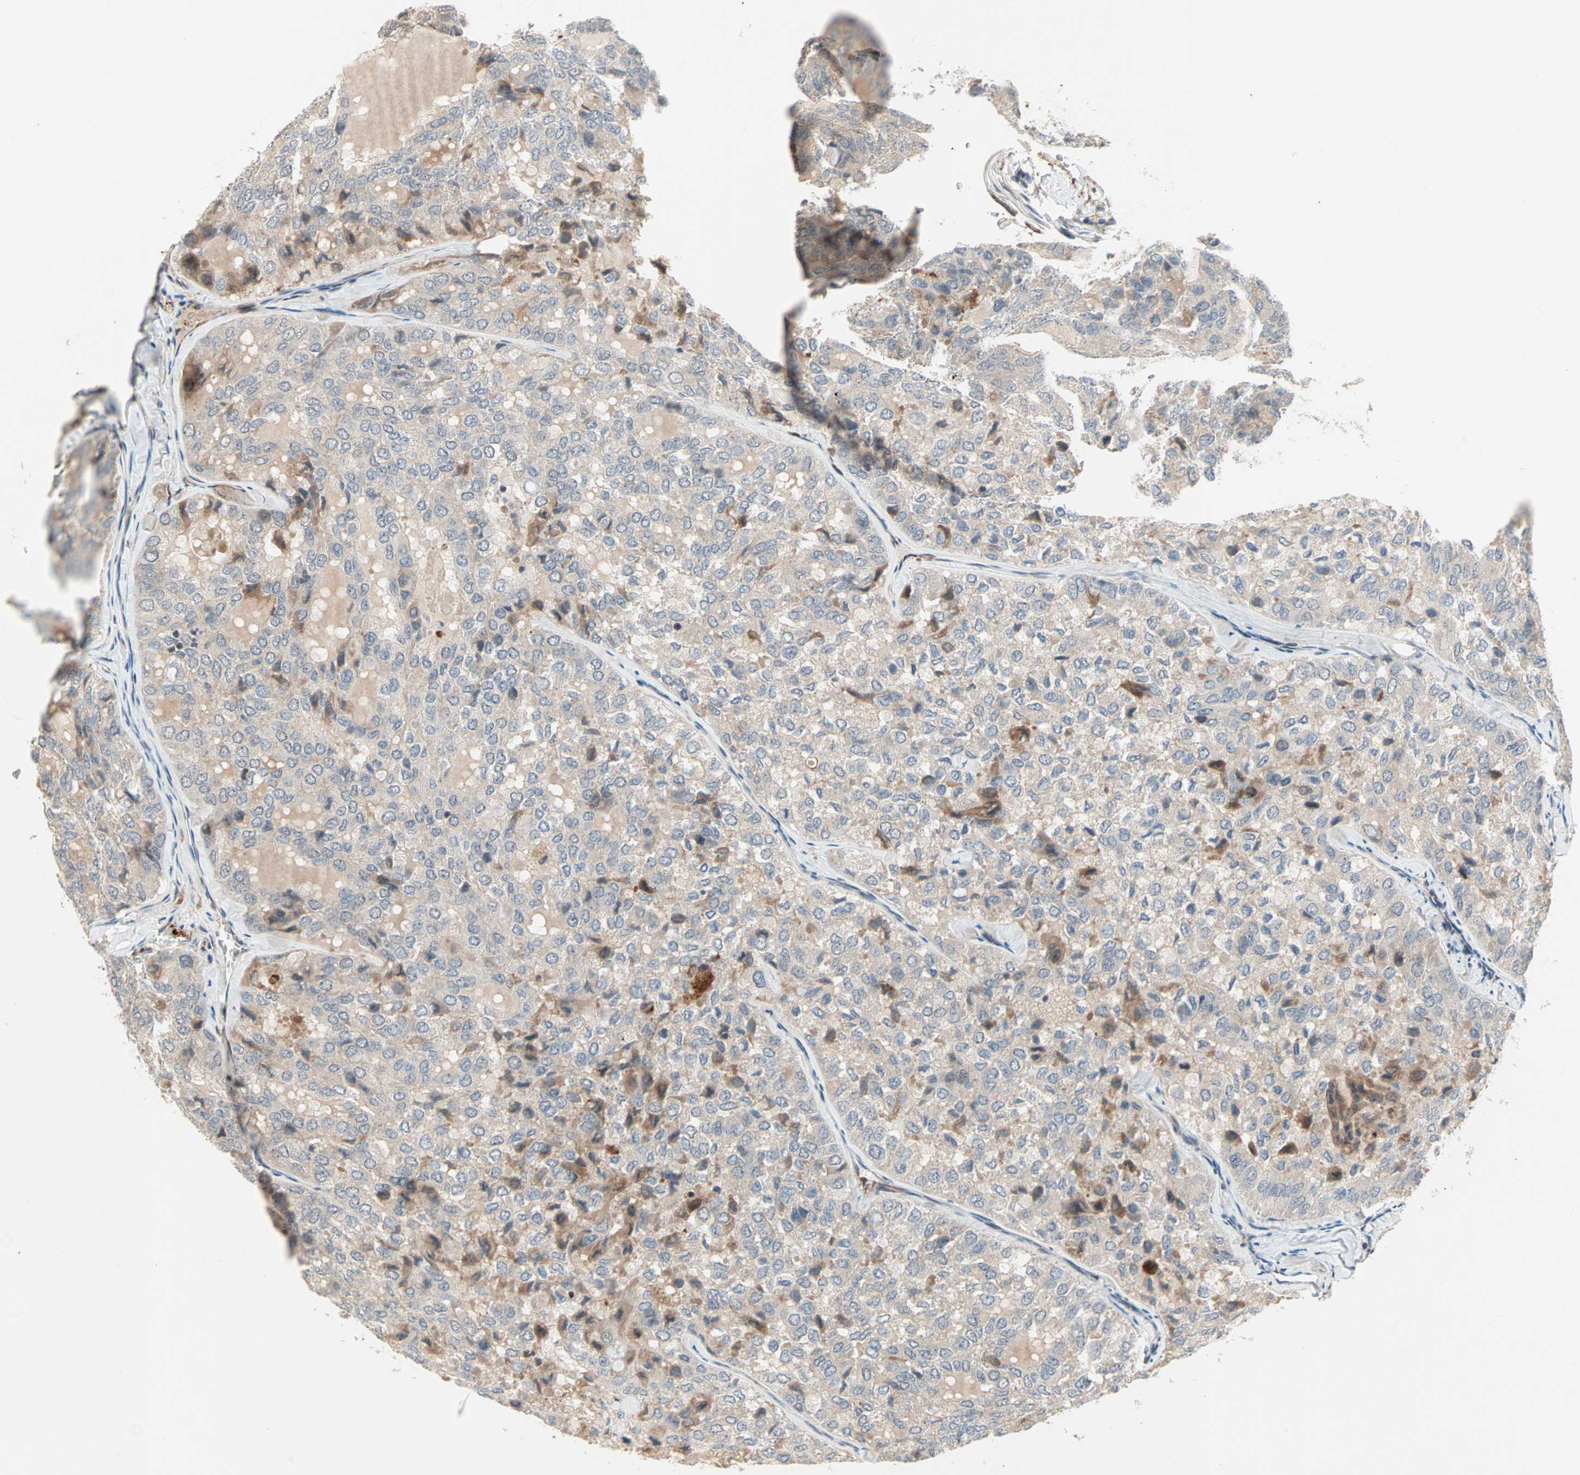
{"staining": {"intensity": "weak", "quantity": "25%-75%", "location": "cytoplasmic/membranous"}, "tissue": "thyroid cancer", "cell_type": "Tumor cells", "image_type": "cancer", "snomed": [{"axis": "morphology", "description": "Follicular adenoma carcinoma, NOS"}, {"axis": "topography", "description": "Thyroid gland"}], "caption": "Protein expression analysis of human thyroid follicular adenoma carcinoma reveals weak cytoplasmic/membranous positivity in approximately 25%-75% of tumor cells. (Brightfield microscopy of DAB IHC at high magnification).", "gene": "PROS1", "patient": {"sex": "male", "age": 75}}